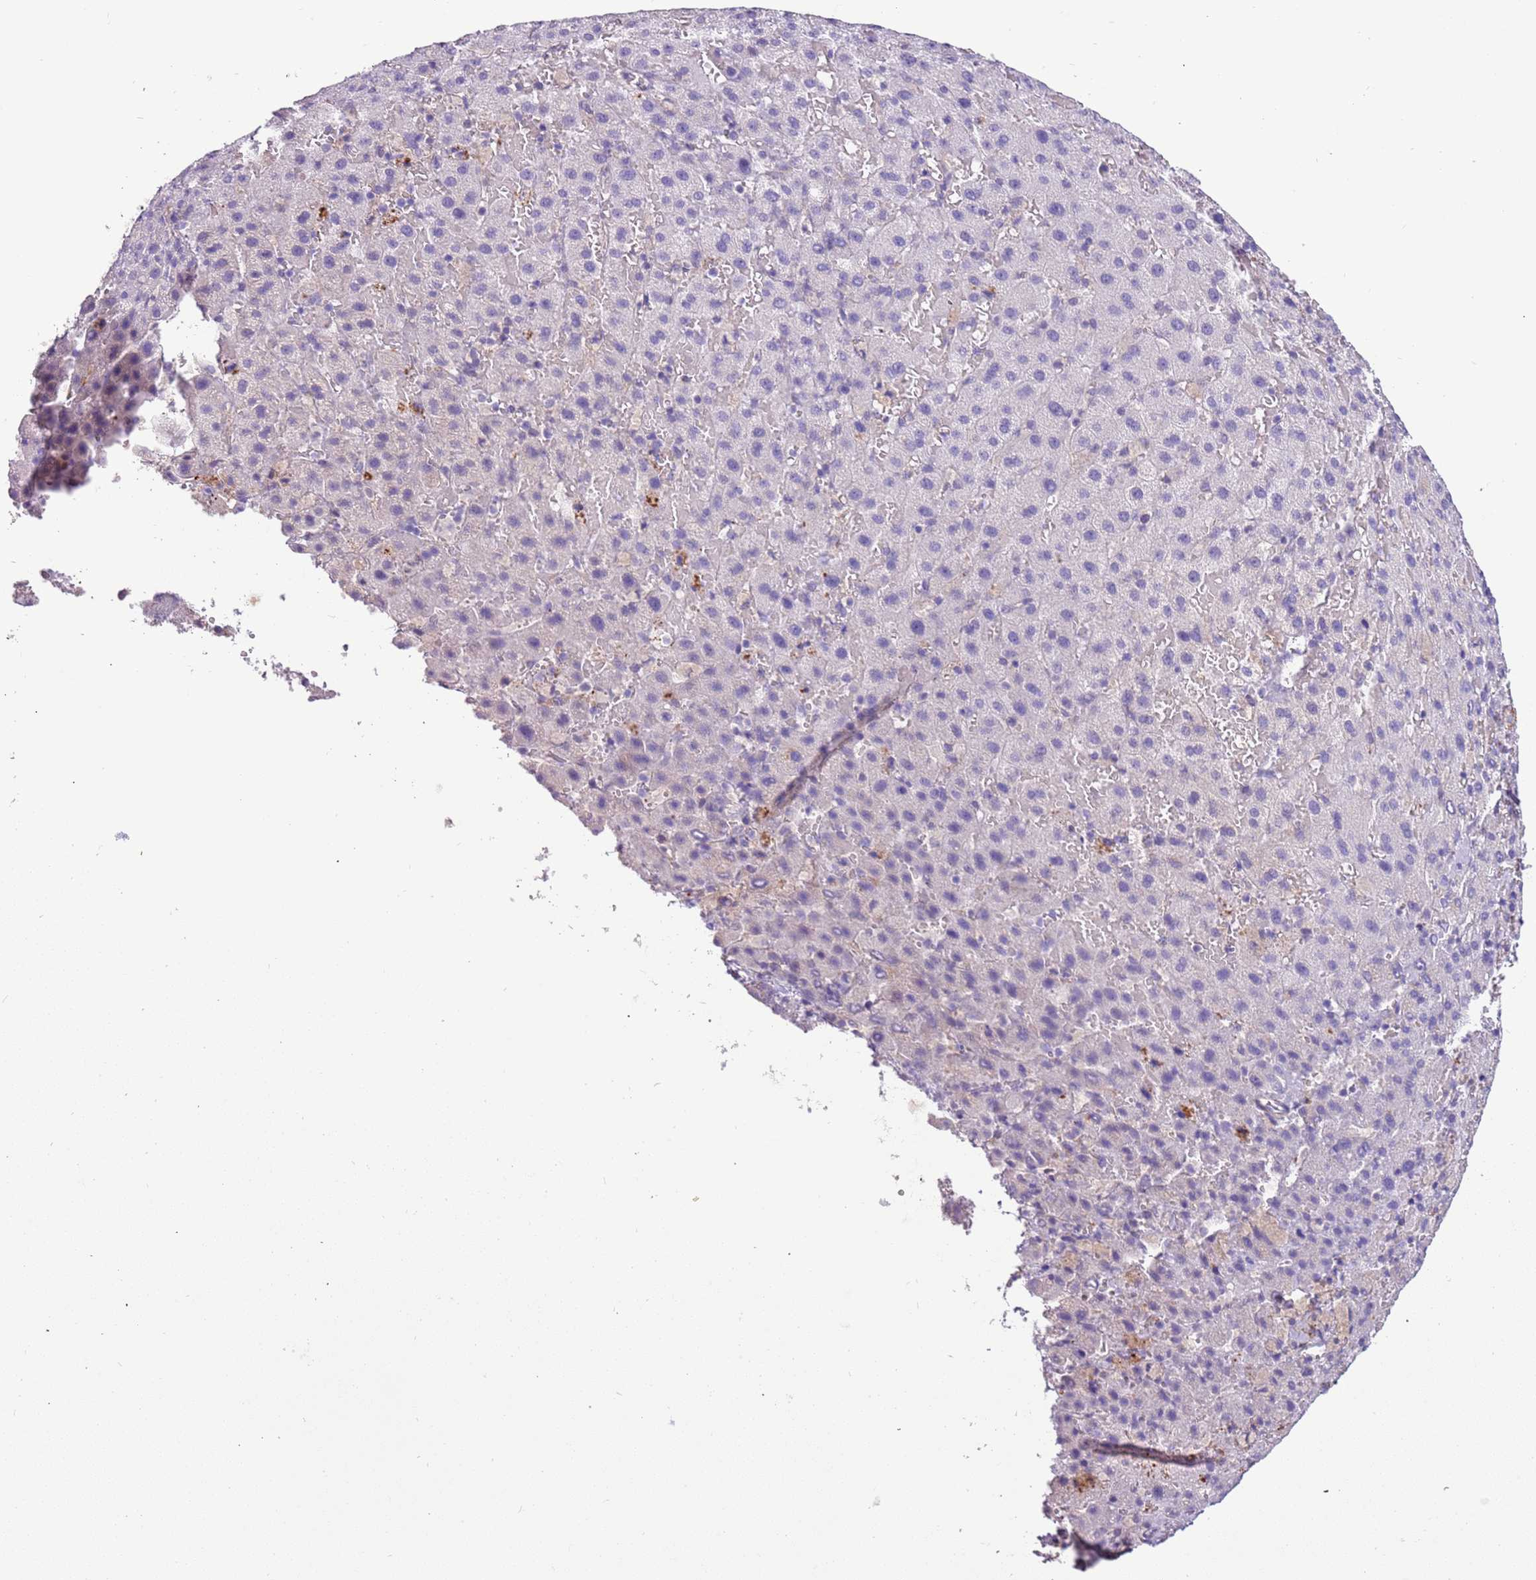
{"staining": {"intensity": "negative", "quantity": "none", "location": "none"}, "tissue": "liver cancer", "cell_type": "Tumor cells", "image_type": "cancer", "snomed": [{"axis": "morphology", "description": "Carcinoma, Hepatocellular, NOS"}, {"axis": "topography", "description": "Liver"}], "caption": "The image demonstrates no significant staining in tumor cells of liver cancer.", "gene": "PCGF2", "patient": {"sex": "female", "age": 58}}